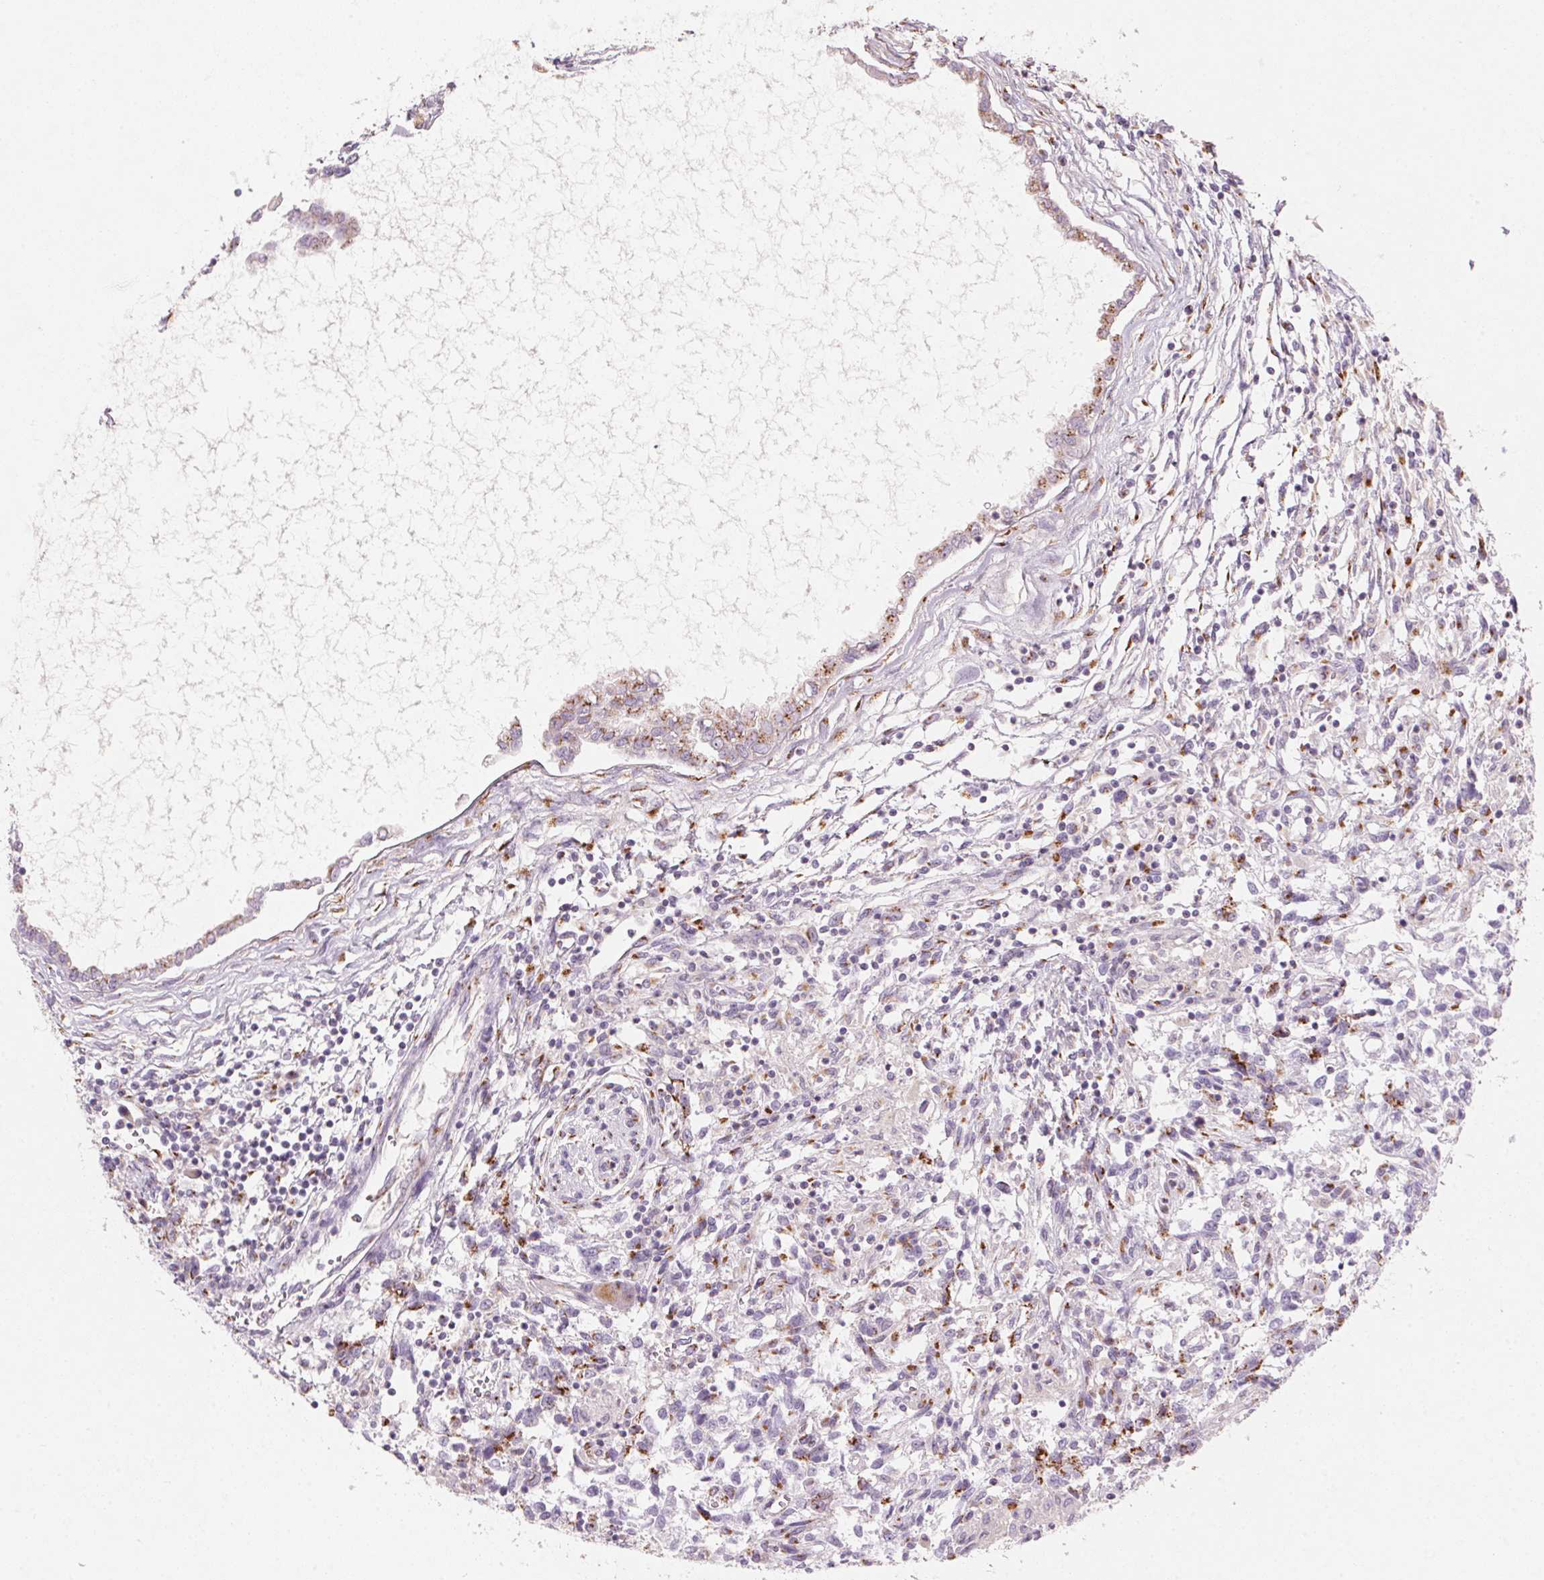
{"staining": {"intensity": "moderate", "quantity": ">75%", "location": "cytoplasmic/membranous"}, "tissue": "testis cancer", "cell_type": "Tumor cells", "image_type": "cancer", "snomed": [{"axis": "morphology", "description": "Carcinoma, Embryonal, NOS"}, {"axis": "topography", "description": "Testis"}], "caption": "Immunohistochemical staining of human testis embryonal carcinoma reveals medium levels of moderate cytoplasmic/membranous staining in approximately >75% of tumor cells. (brown staining indicates protein expression, while blue staining denotes nuclei).", "gene": "DRAM2", "patient": {"sex": "male", "age": 37}}